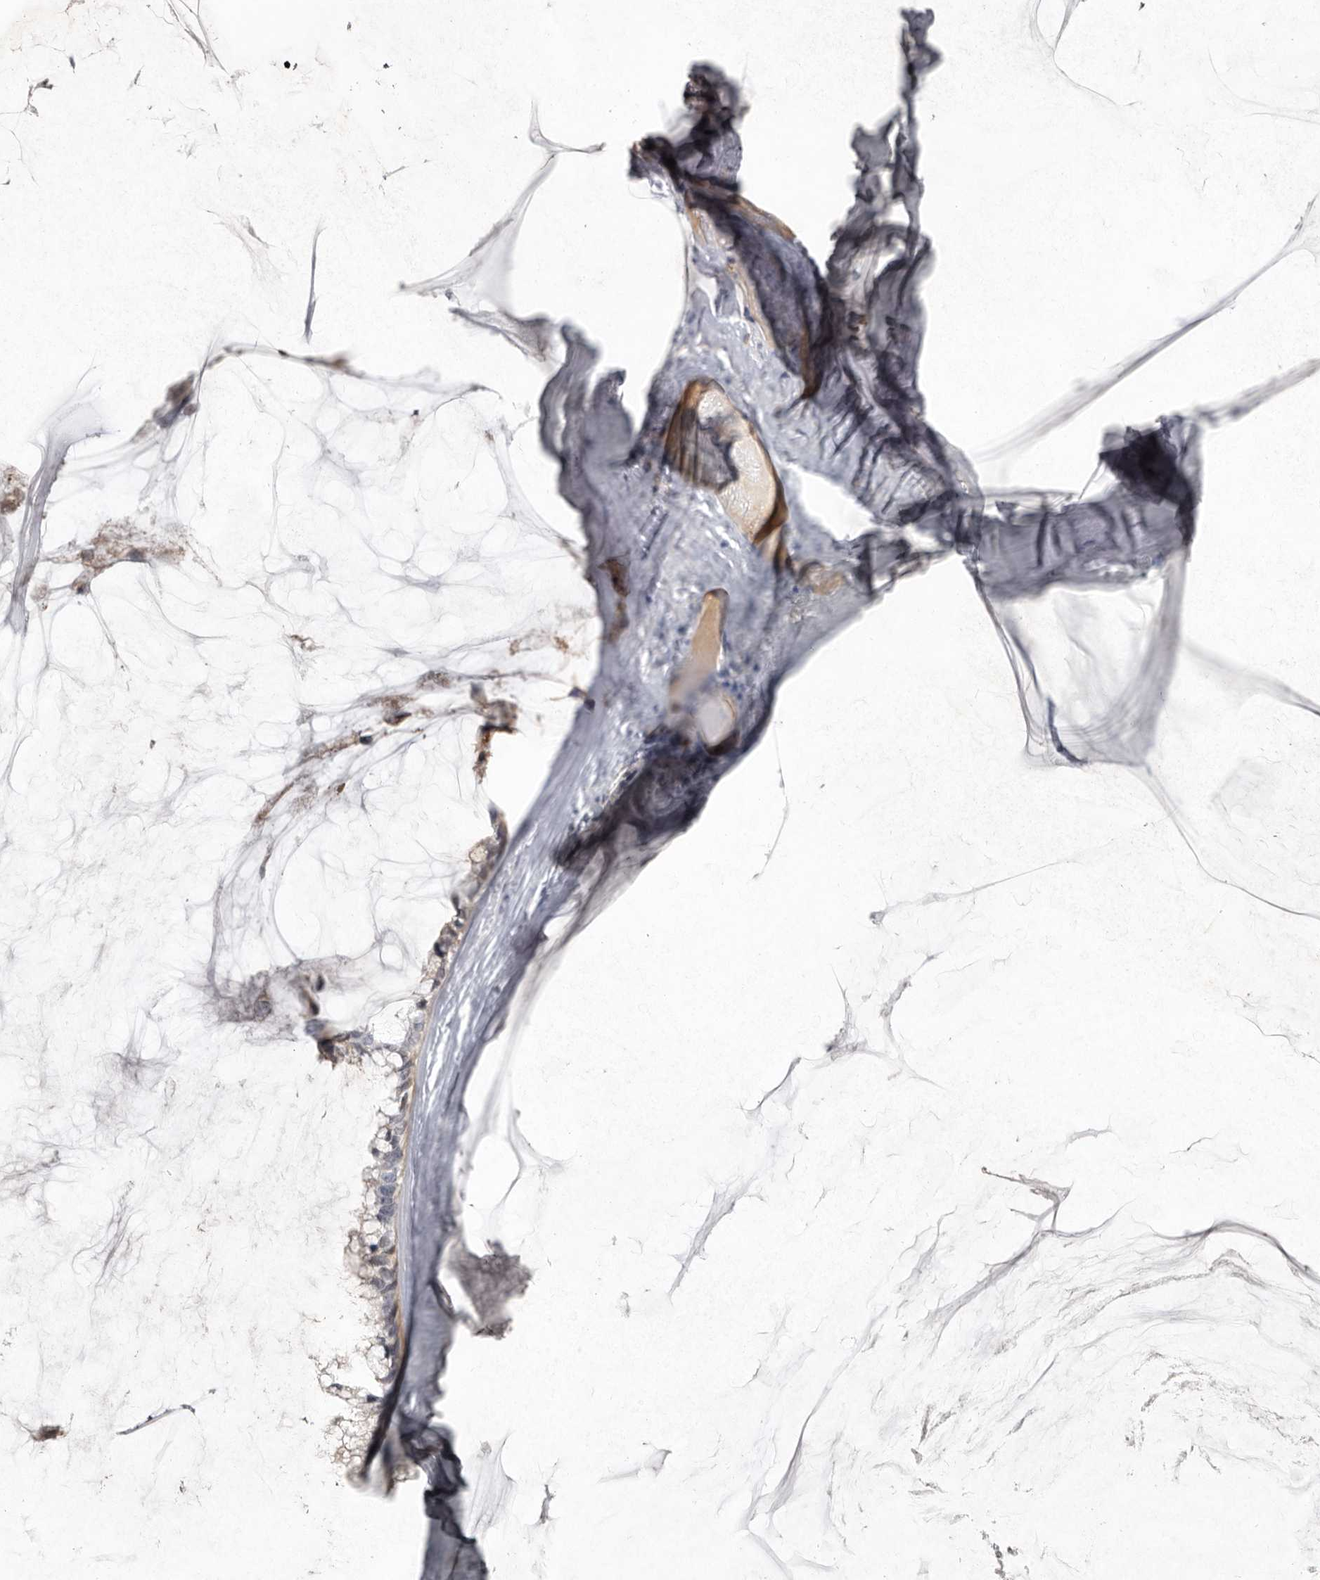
{"staining": {"intensity": "negative", "quantity": "none", "location": "none"}, "tissue": "ovarian cancer", "cell_type": "Tumor cells", "image_type": "cancer", "snomed": [{"axis": "morphology", "description": "Cystadenocarcinoma, mucinous, NOS"}, {"axis": "topography", "description": "Ovary"}], "caption": "Tumor cells show no significant expression in ovarian mucinous cystadenocarcinoma.", "gene": "RBKS", "patient": {"sex": "female", "age": 39}}